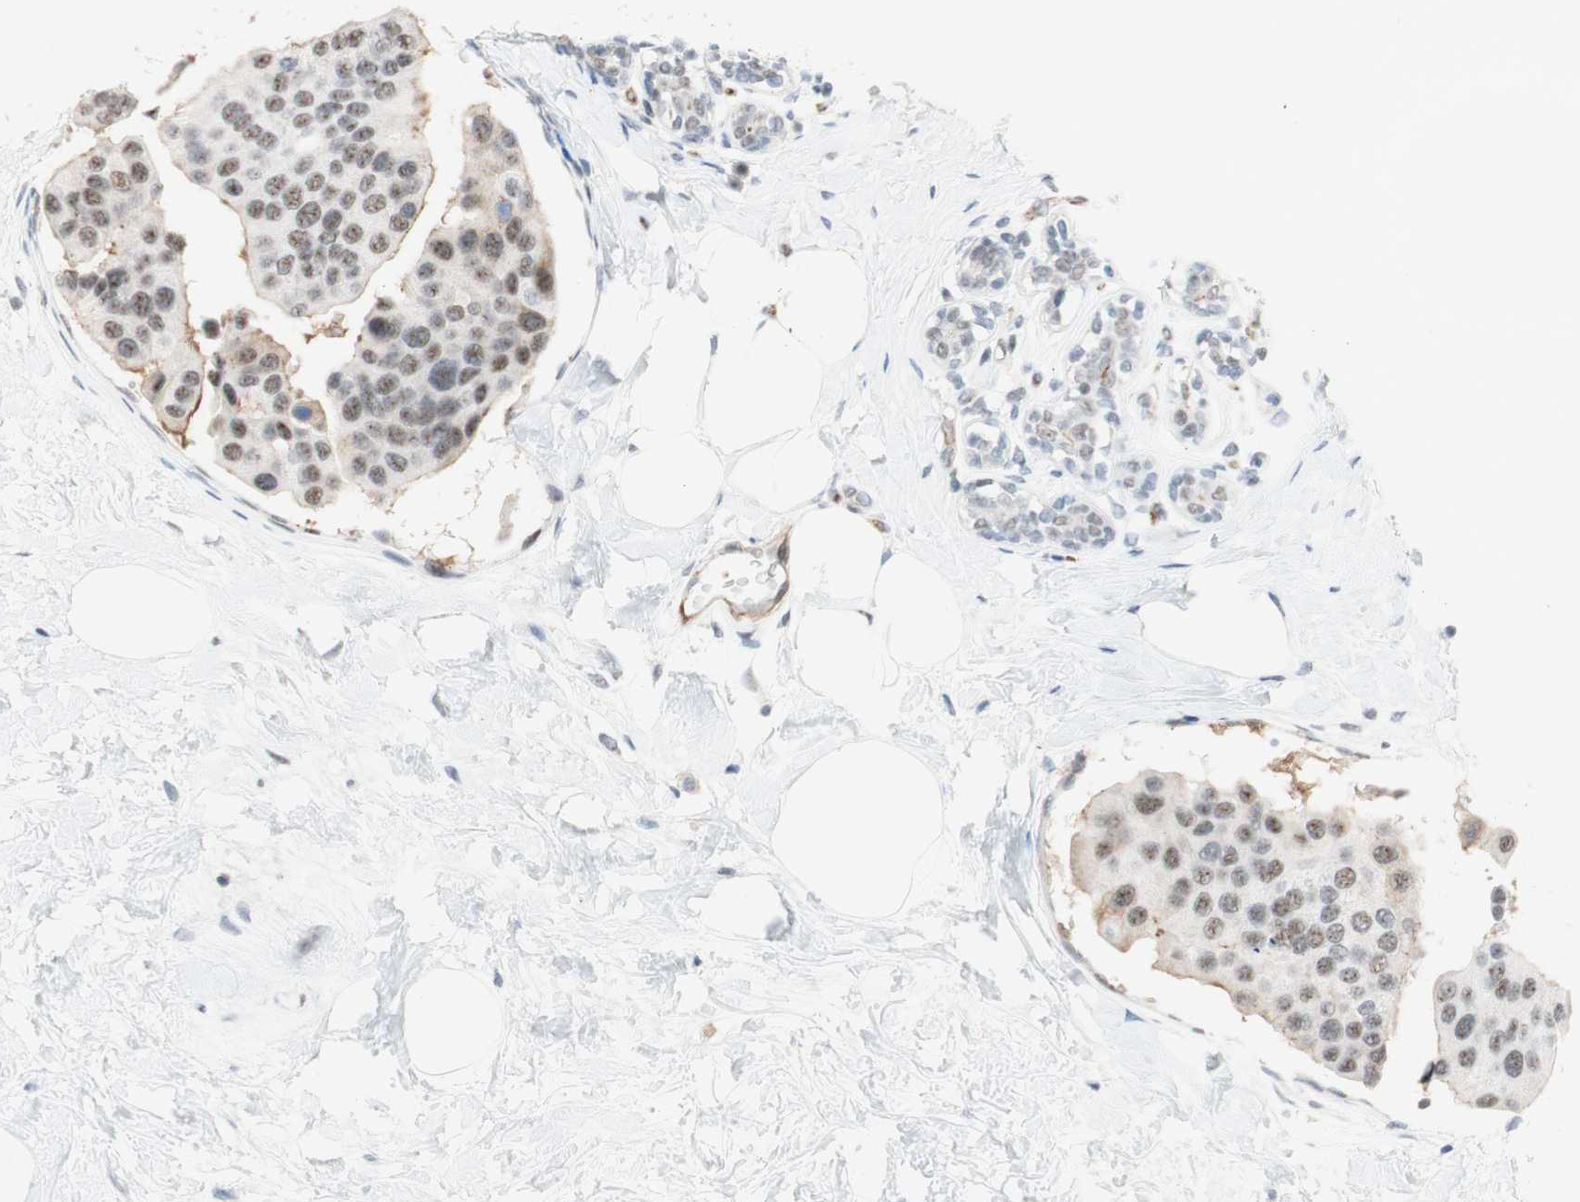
{"staining": {"intensity": "weak", "quantity": ">75%", "location": "nuclear"}, "tissue": "breast cancer", "cell_type": "Tumor cells", "image_type": "cancer", "snomed": [{"axis": "morphology", "description": "Normal tissue, NOS"}, {"axis": "morphology", "description": "Duct carcinoma"}, {"axis": "topography", "description": "Breast"}], "caption": "Brown immunohistochemical staining in human breast cancer exhibits weak nuclear positivity in about >75% of tumor cells. Nuclei are stained in blue.", "gene": "SAP18", "patient": {"sex": "female", "age": 39}}